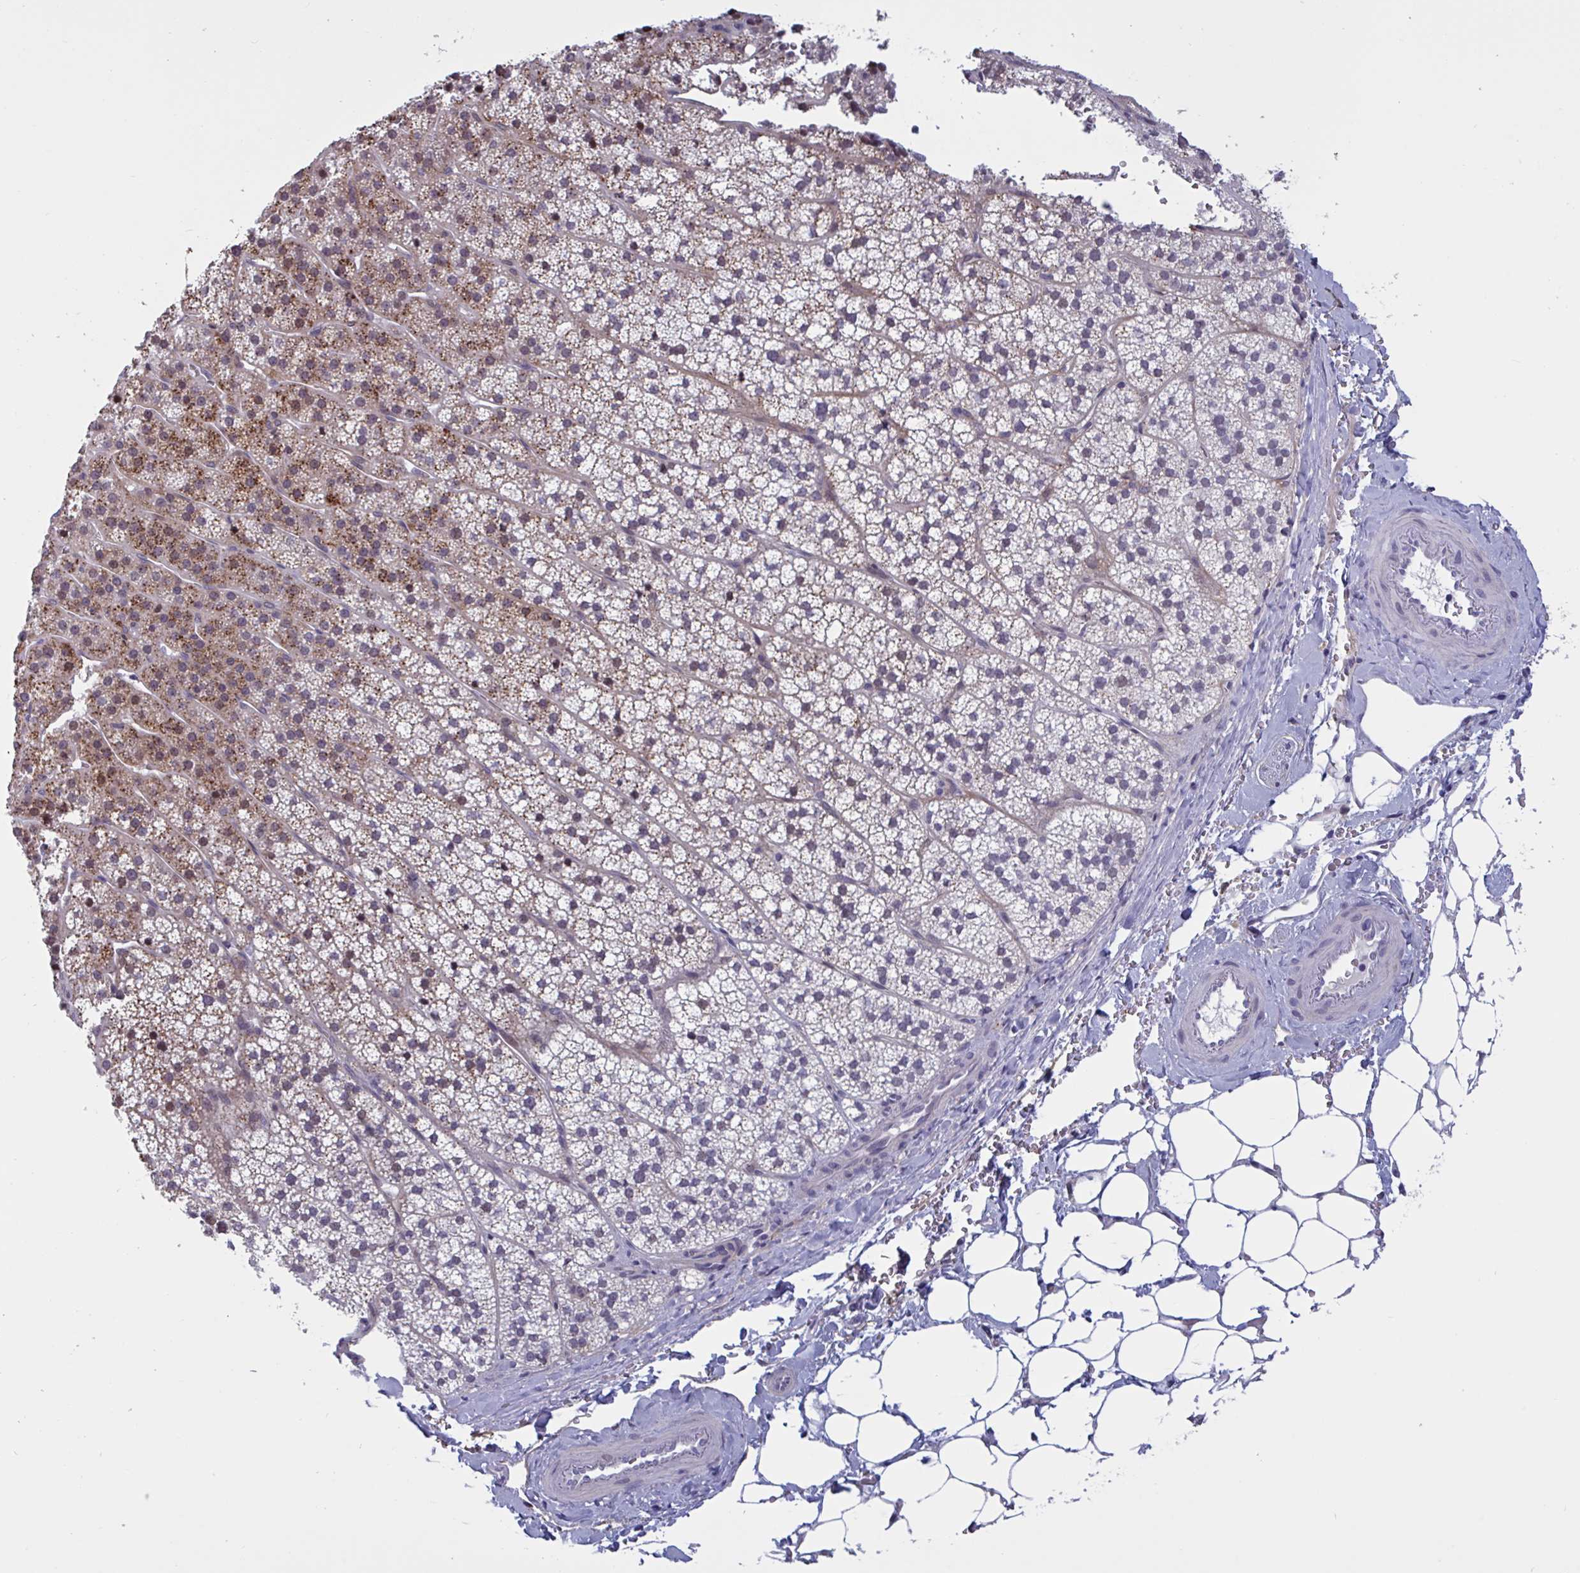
{"staining": {"intensity": "moderate", "quantity": "25%-75%", "location": "cytoplasmic/membranous"}, "tissue": "adrenal gland", "cell_type": "Glandular cells", "image_type": "normal", "snomed": [{"axis": "morphology", "description": "Normal tissue, NOS"}, {"axis": "topography", "description": "Adrenal gland"}], "caption": "A micrograph showing moderate cytoplasmic/membranous positivity in approximately 25%-75% of glandular cells in benign adrenal gland, as visualized by brown immunohistochemical staining.", "gene": "TCEAL8", "patient": {"sex": "male", "age": 53}}